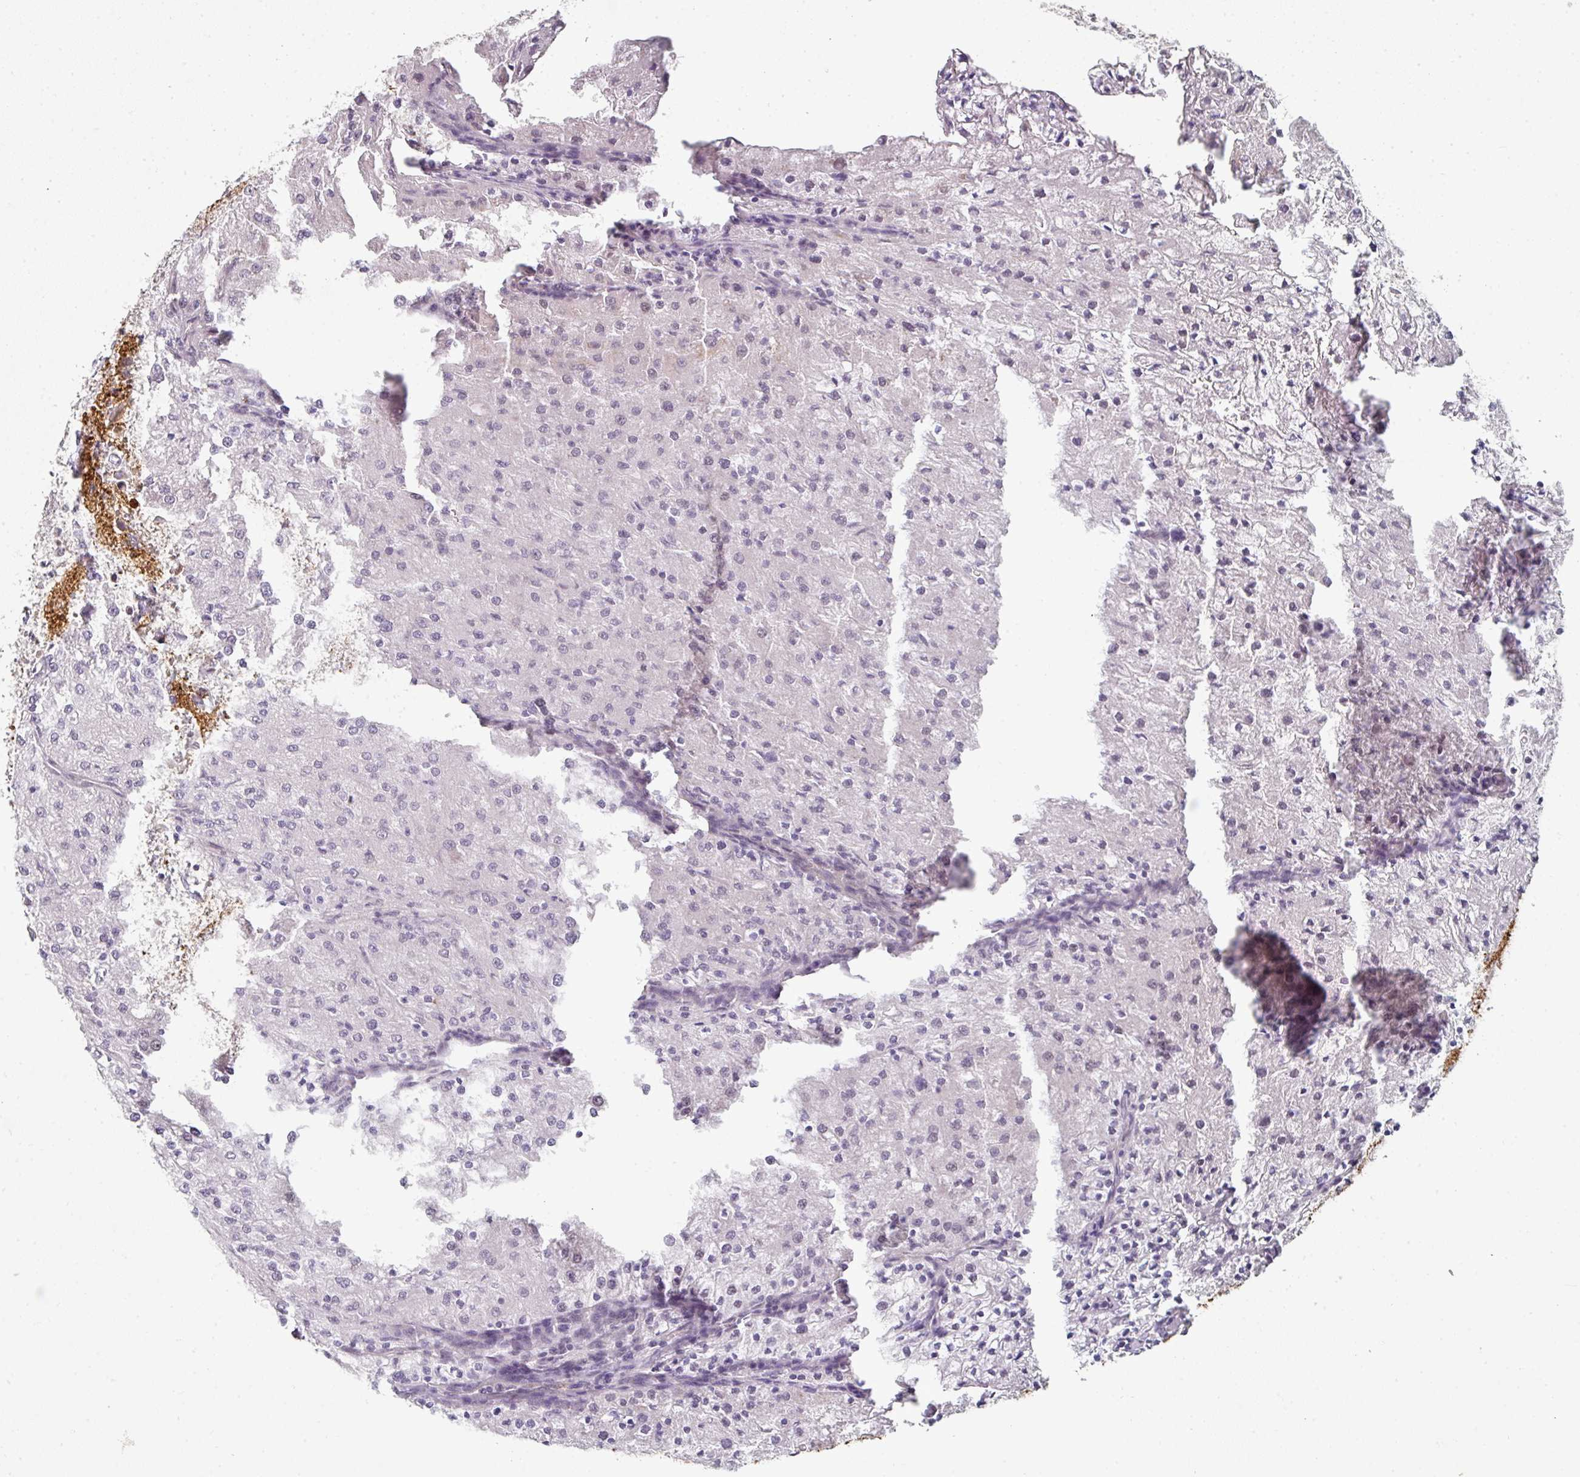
{"staining": {"intensity": "negative", "quantity": "none", "location": "none"}, "tissue": "renal cancer", "cell_type": "Tumor cells", "image_type": "cancer", "snomed": [{"axis": "morphology", "description": "Adenocarcinoma, NOS"}, {"axis": "topography", "description": "Kidney"}], "caption": "IHC image of renal adenocarcinoma stained for a protein (brown), which demonstrates no expression in tumor cells. Nuclei are stained in blue.", "gene": "TMCC1", "patient": {"sex": "female", "age": 74}}